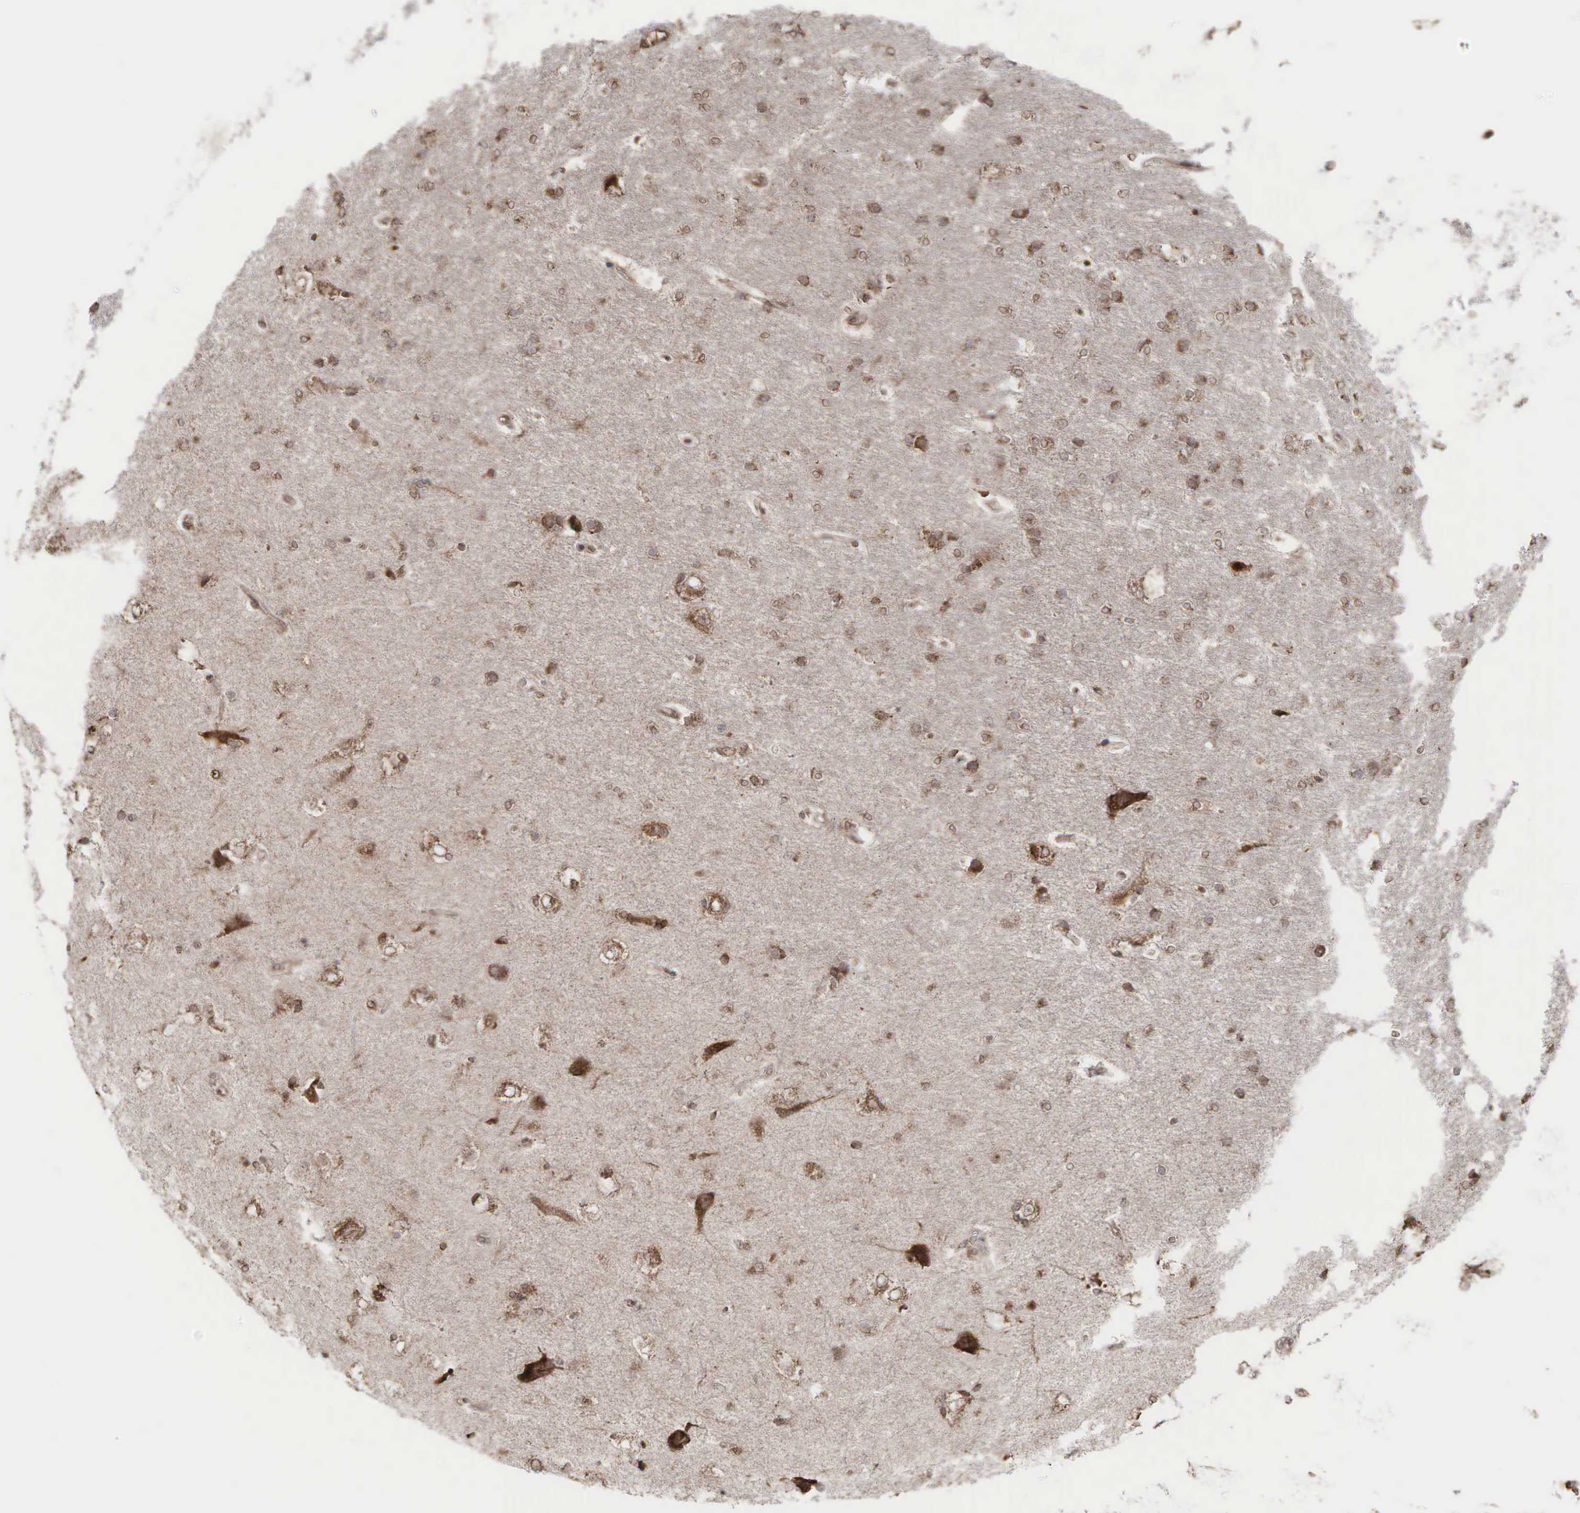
{"staining": {"intensity": "weak", "quantity": ">75%", "location": "cytoplasmic/membranous"}, "tissue": "hippocampus", "cell_type": "Glial cells", "image_type": "normal", "snomed": [{"axis": "morphology", "description": "Normal tissue, NOS"}, {"axis": "topography", "description": "Hippocampus"}], "caption": "Normal hippocampus reveals weak cytoplasmic/membranous positivity in about >75% of glial cells.", "gene": "PABPC5", "patient": {"sex": "female", "age": 19}}